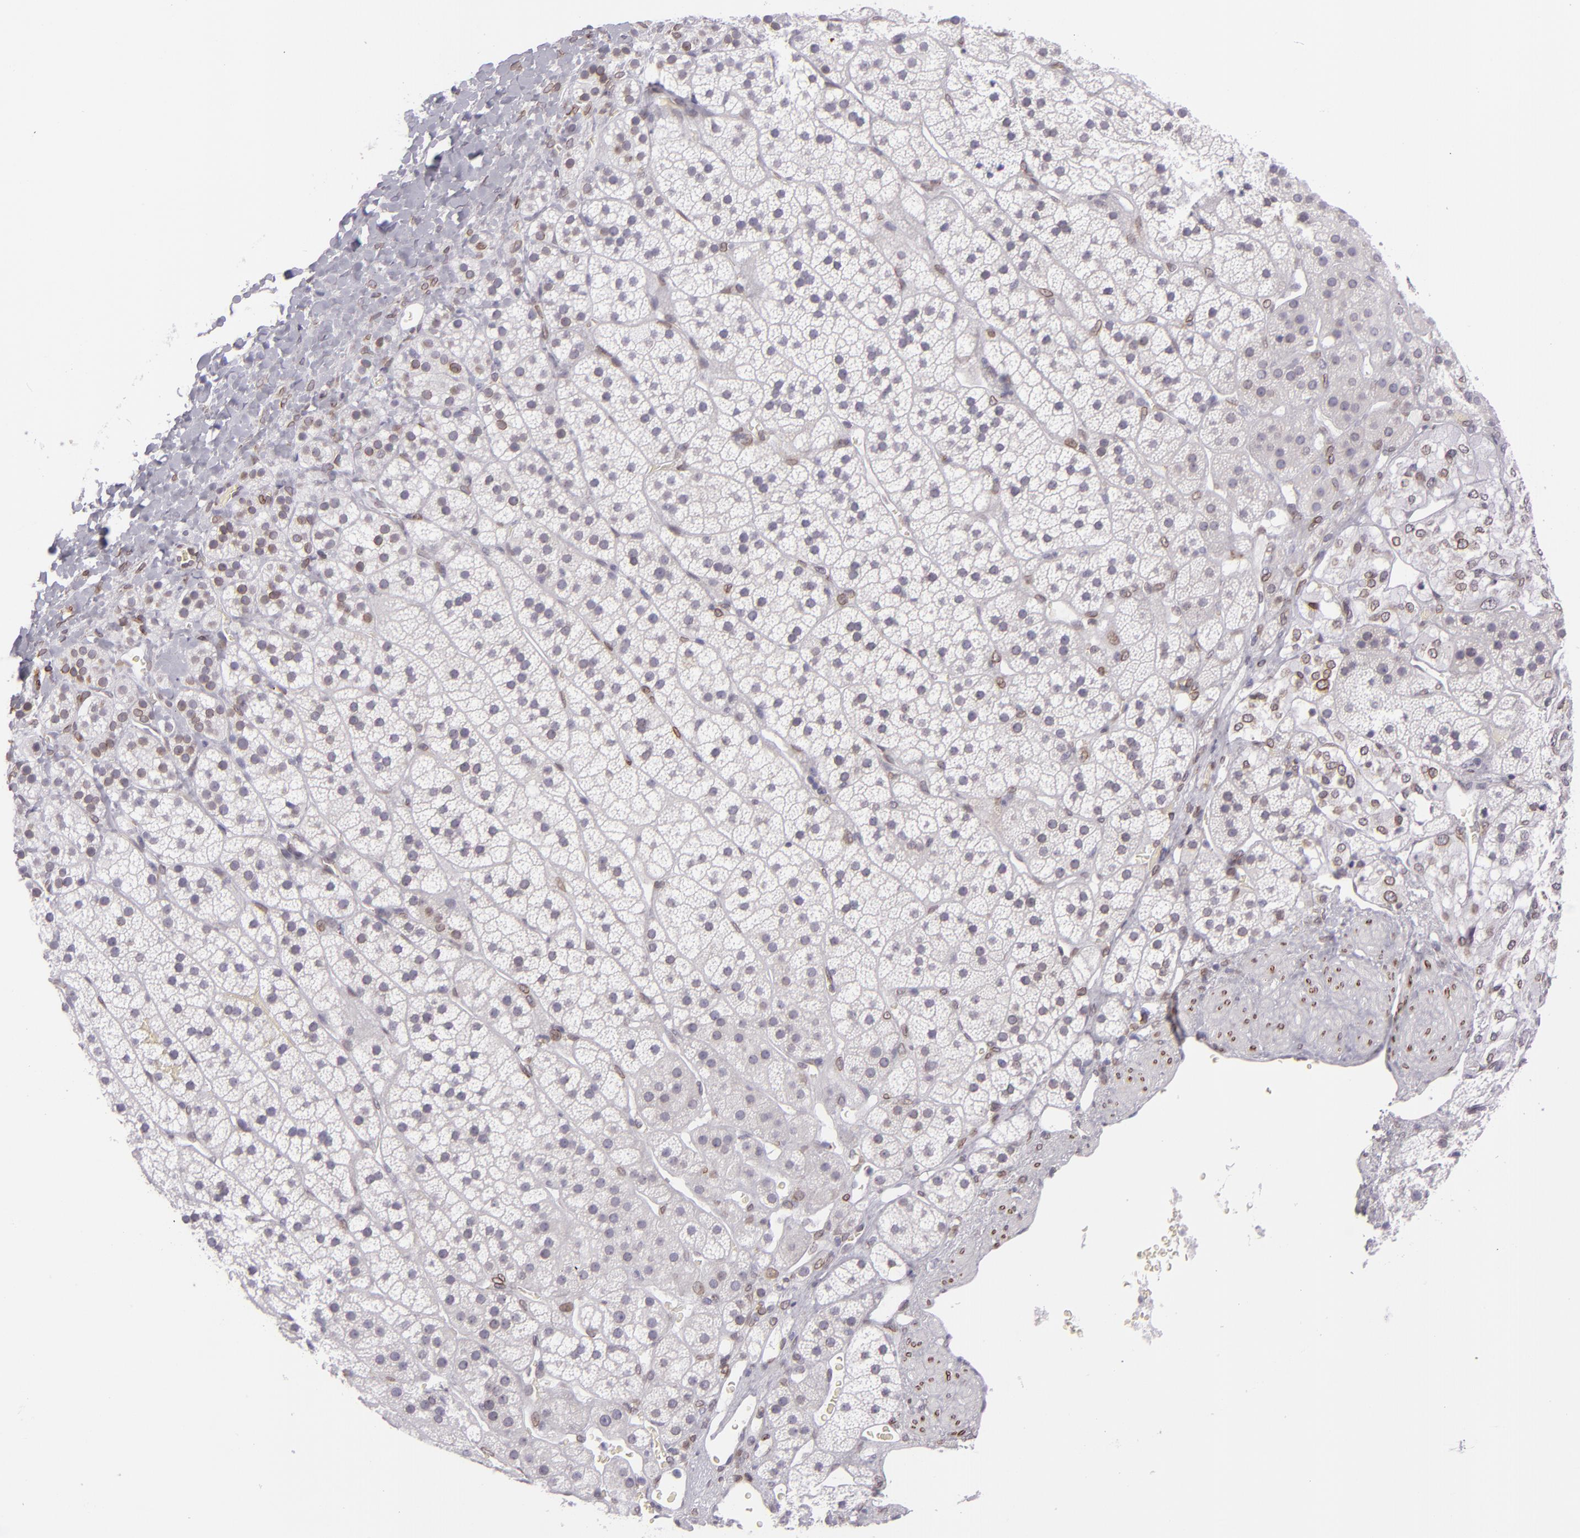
{"staining": {"intensity": "weak", "quantity": "<25%", "location": "nuclear"}, "tissue": "adrenal gland", "cell_type": "Glandular cells", "image_type": "normal", "snomed": [{"axis": "morphology", "description": "Normal tissue, NOS"}, {"axis": "topography", "description": "Adrenal gland"}], "caption": "Immunohistochemistry (IHC) micrograph of normal adrenal gland stained for a protein (brown), which reveals no staining in glandular cells. (DAB immunohistochemistry (IHC), high magnification).", "gene": "EMD", "patient": {"sex": "female", "age": 44}}